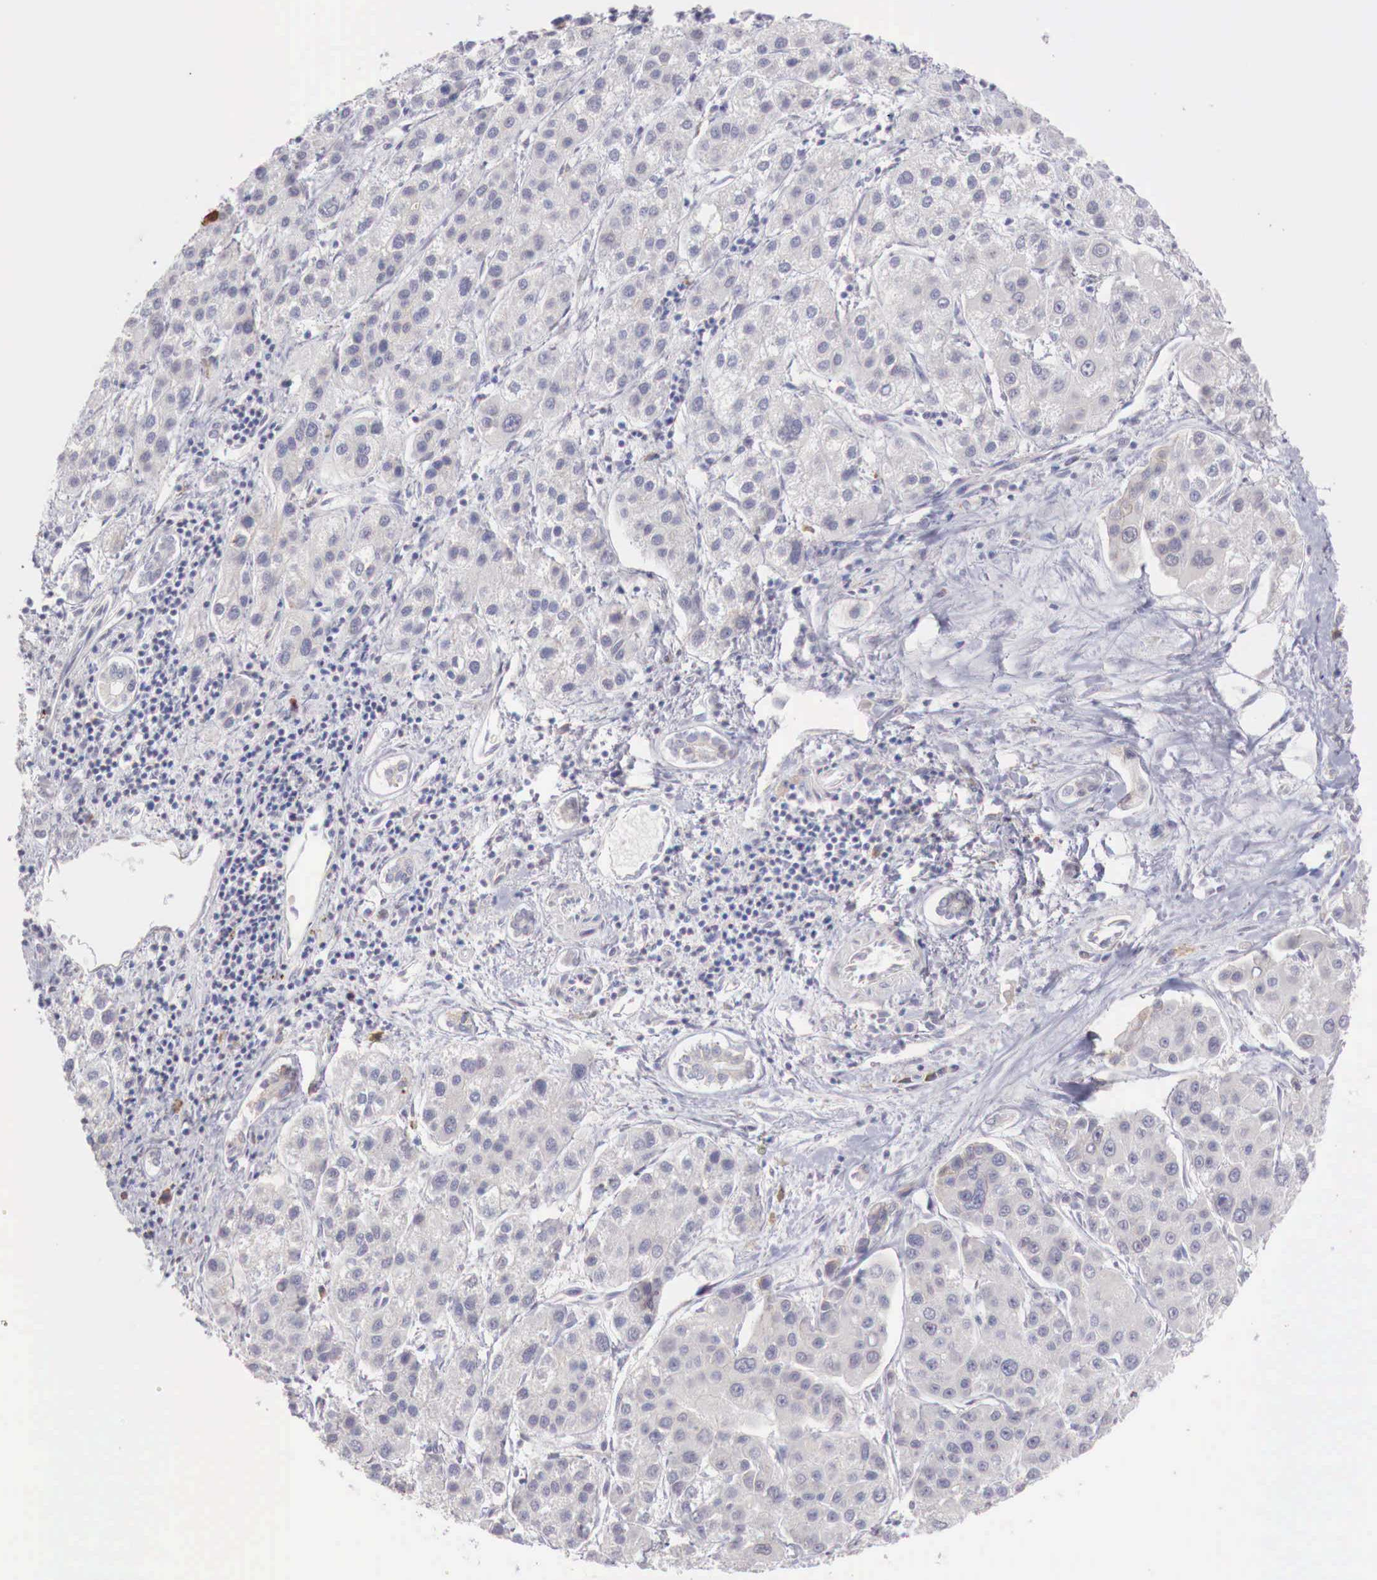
{"staining": {"intensity": "weak", "quantity": "25%-75%", "location": "cytoplasmic/membranous"}, "tissue": "liver cancer", "cell_type": "Tumor cells", "image_type": "cancer", "snomed": [{"axis": "morphology", "description": "Carcinoma, Hepatocellular, NOS"}, {"axis": "topography", "description": "Liver"}], "caption": "This is a photomicrograph of immunohistochemistry (IHC) staining of liver hepatocellular carcinoma, which shows weak expression in the cytoplasmic/membranous of tumor cells.", "gene": "XPNPEP2", "patient": {"sex": "female", "age": 85}}